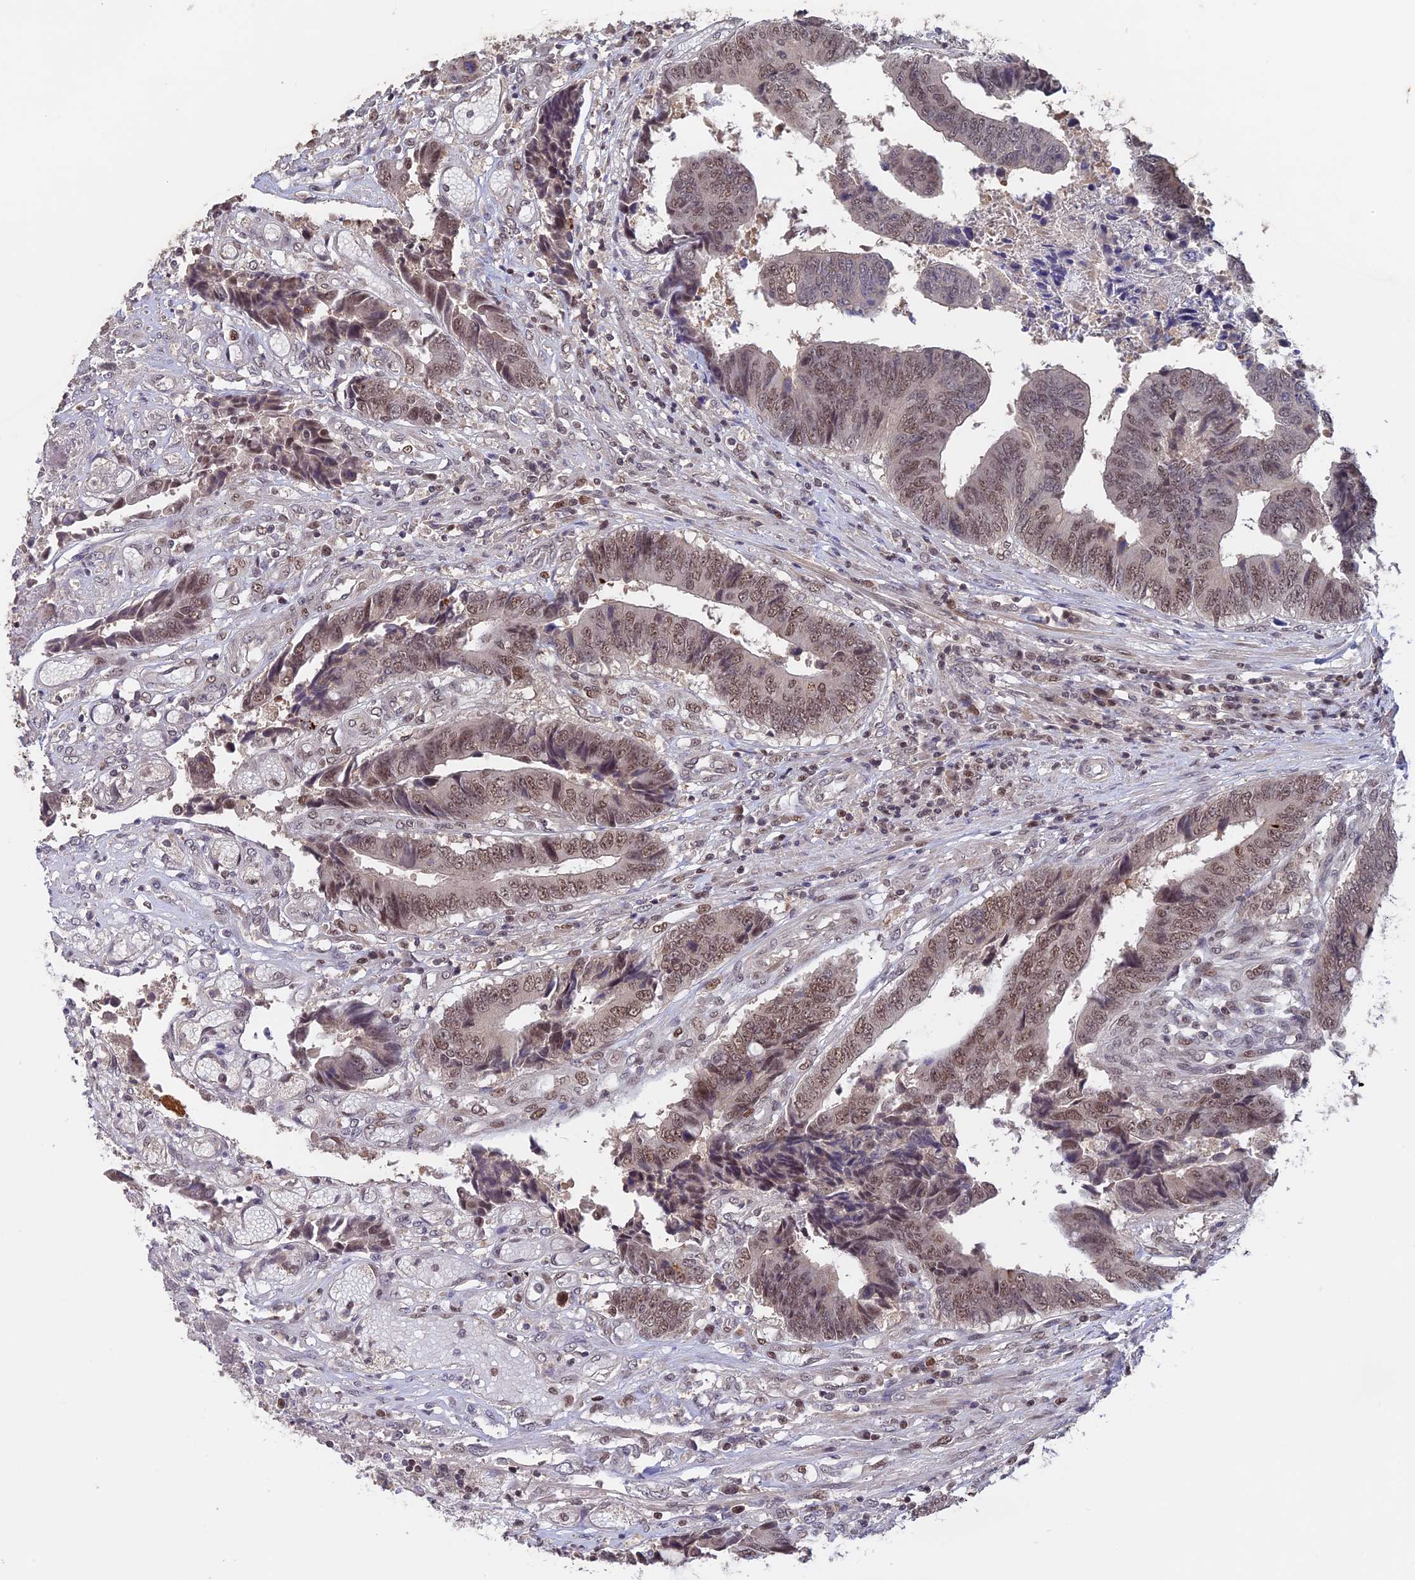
{"staining": {"intensity": "moderate", "quantity": ">75%", "location": "nuclear"}, "tissue": "colorectal cancer", "cell_type": "Tumor cells", "image_type": "cancer", "snomed": [{"axis": "morphology", "description": "Adenocarcinoma, NOS"}, {"axis": "topography", "description": "Rectum"}], "caption": "A histopathology image showing moderate nuclear positivity in approximately >75% of tumor cells in colorectal cancer (adenocarcinoma), as visualized by brown immunohistochemical staining.", "gene": "RFC5", "patient": {"sex": "male", "age": 84}}